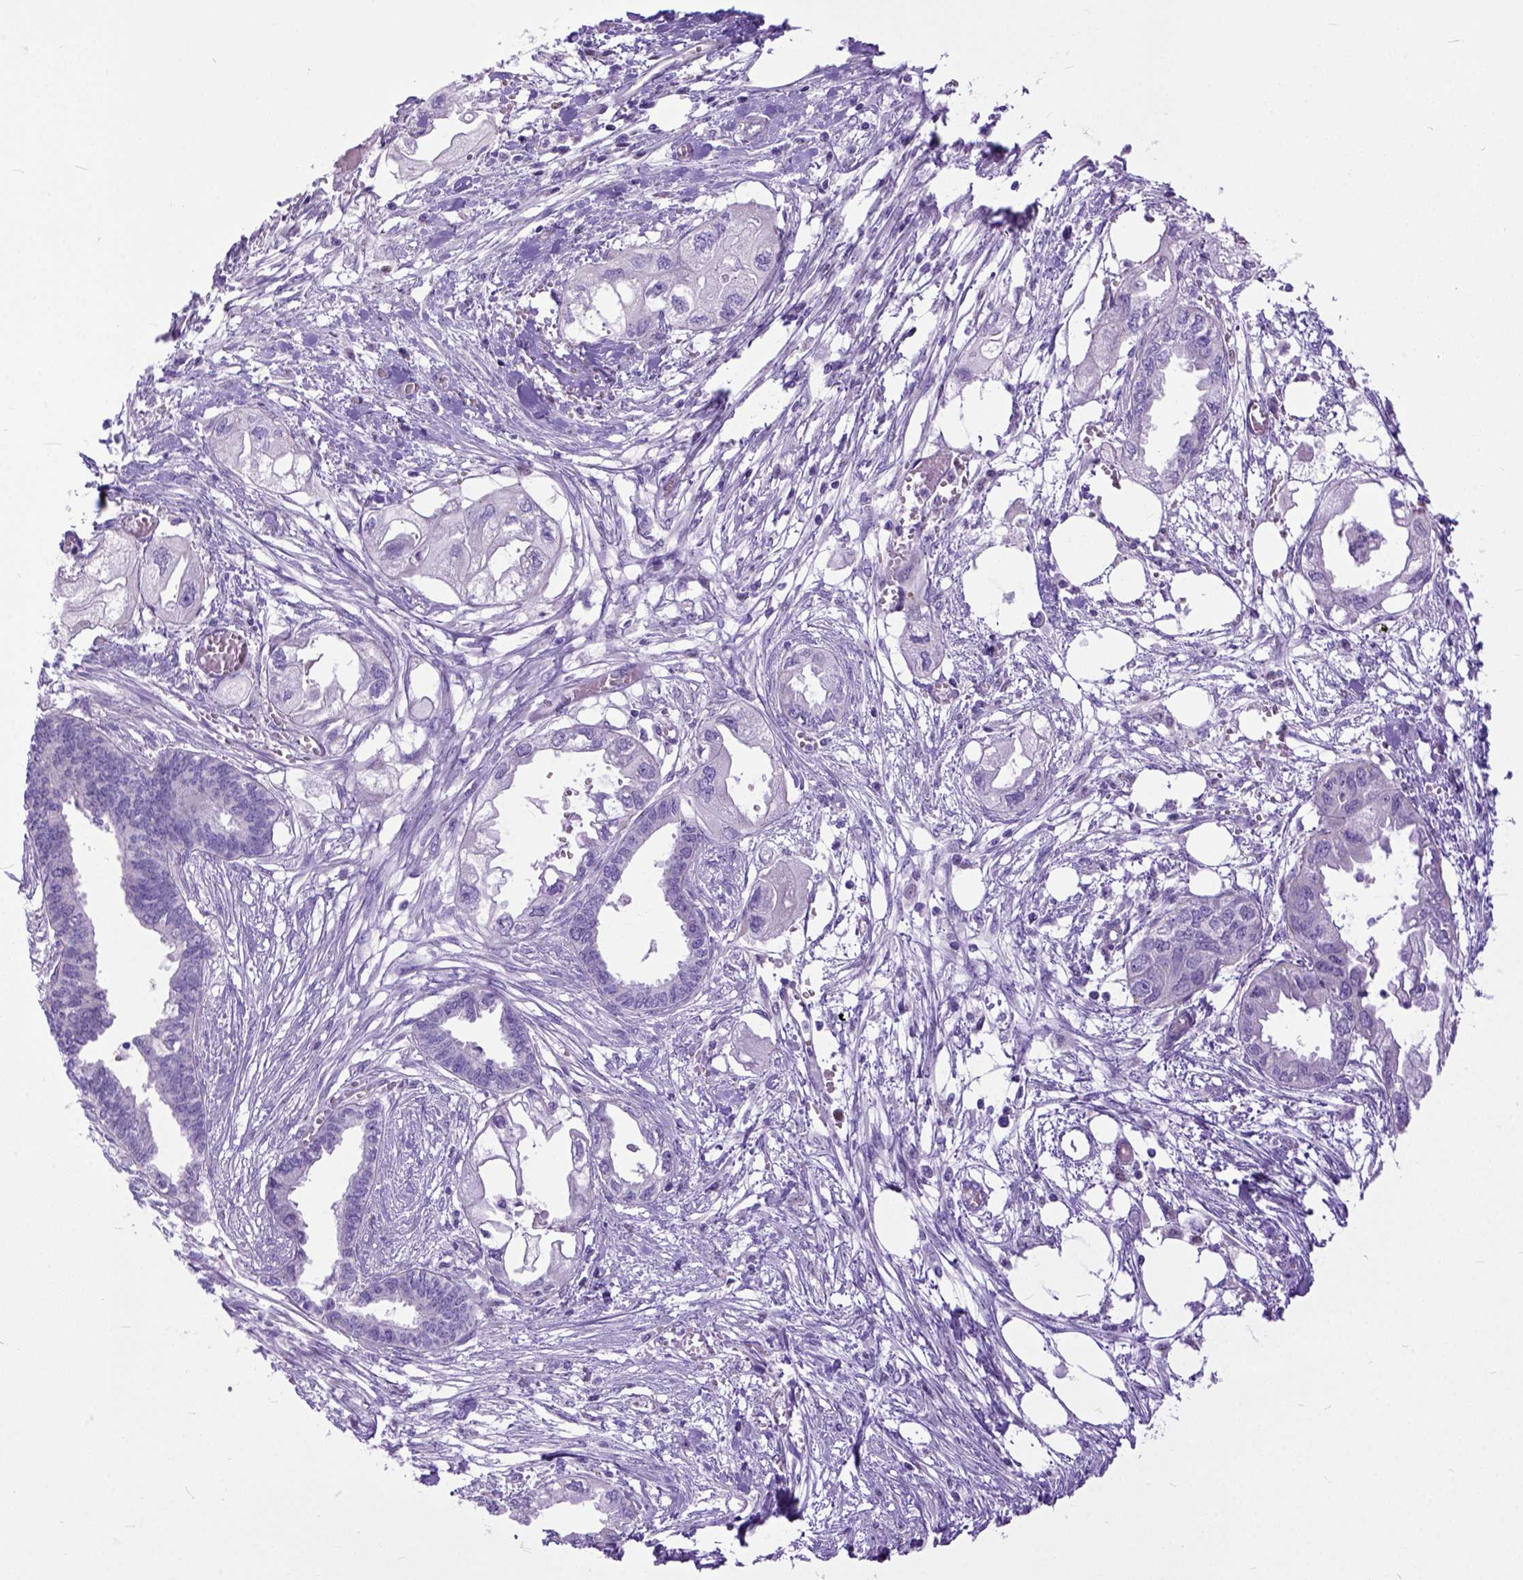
{"staining": {"intensity": "negative", "quantity": "none", "location": "none"}, "tissue": "endometrial cancer", "cell_type": "Tumor cells", "image_type": "cancer", "snomed": [{"axis": "morphology", "description": "Adenocarcinoma, NOS"}, {"axis": "morphology", "description": "Adenocarcinoma, metastatic, NOS"}, {"axis": "topography", "description": "Adipose tissue"}, {"axis": "topography", "description": "Endometrium"}], "caption": "This micrograph is of metastatic adenocarcinoma (endometrial) stained with IHC to label a protein in brown with the nuclei are counter-stained blue. There is no expression in tumor cells.", "gene": "CRB1", "patient": {"sex": "female", "age": 67}}